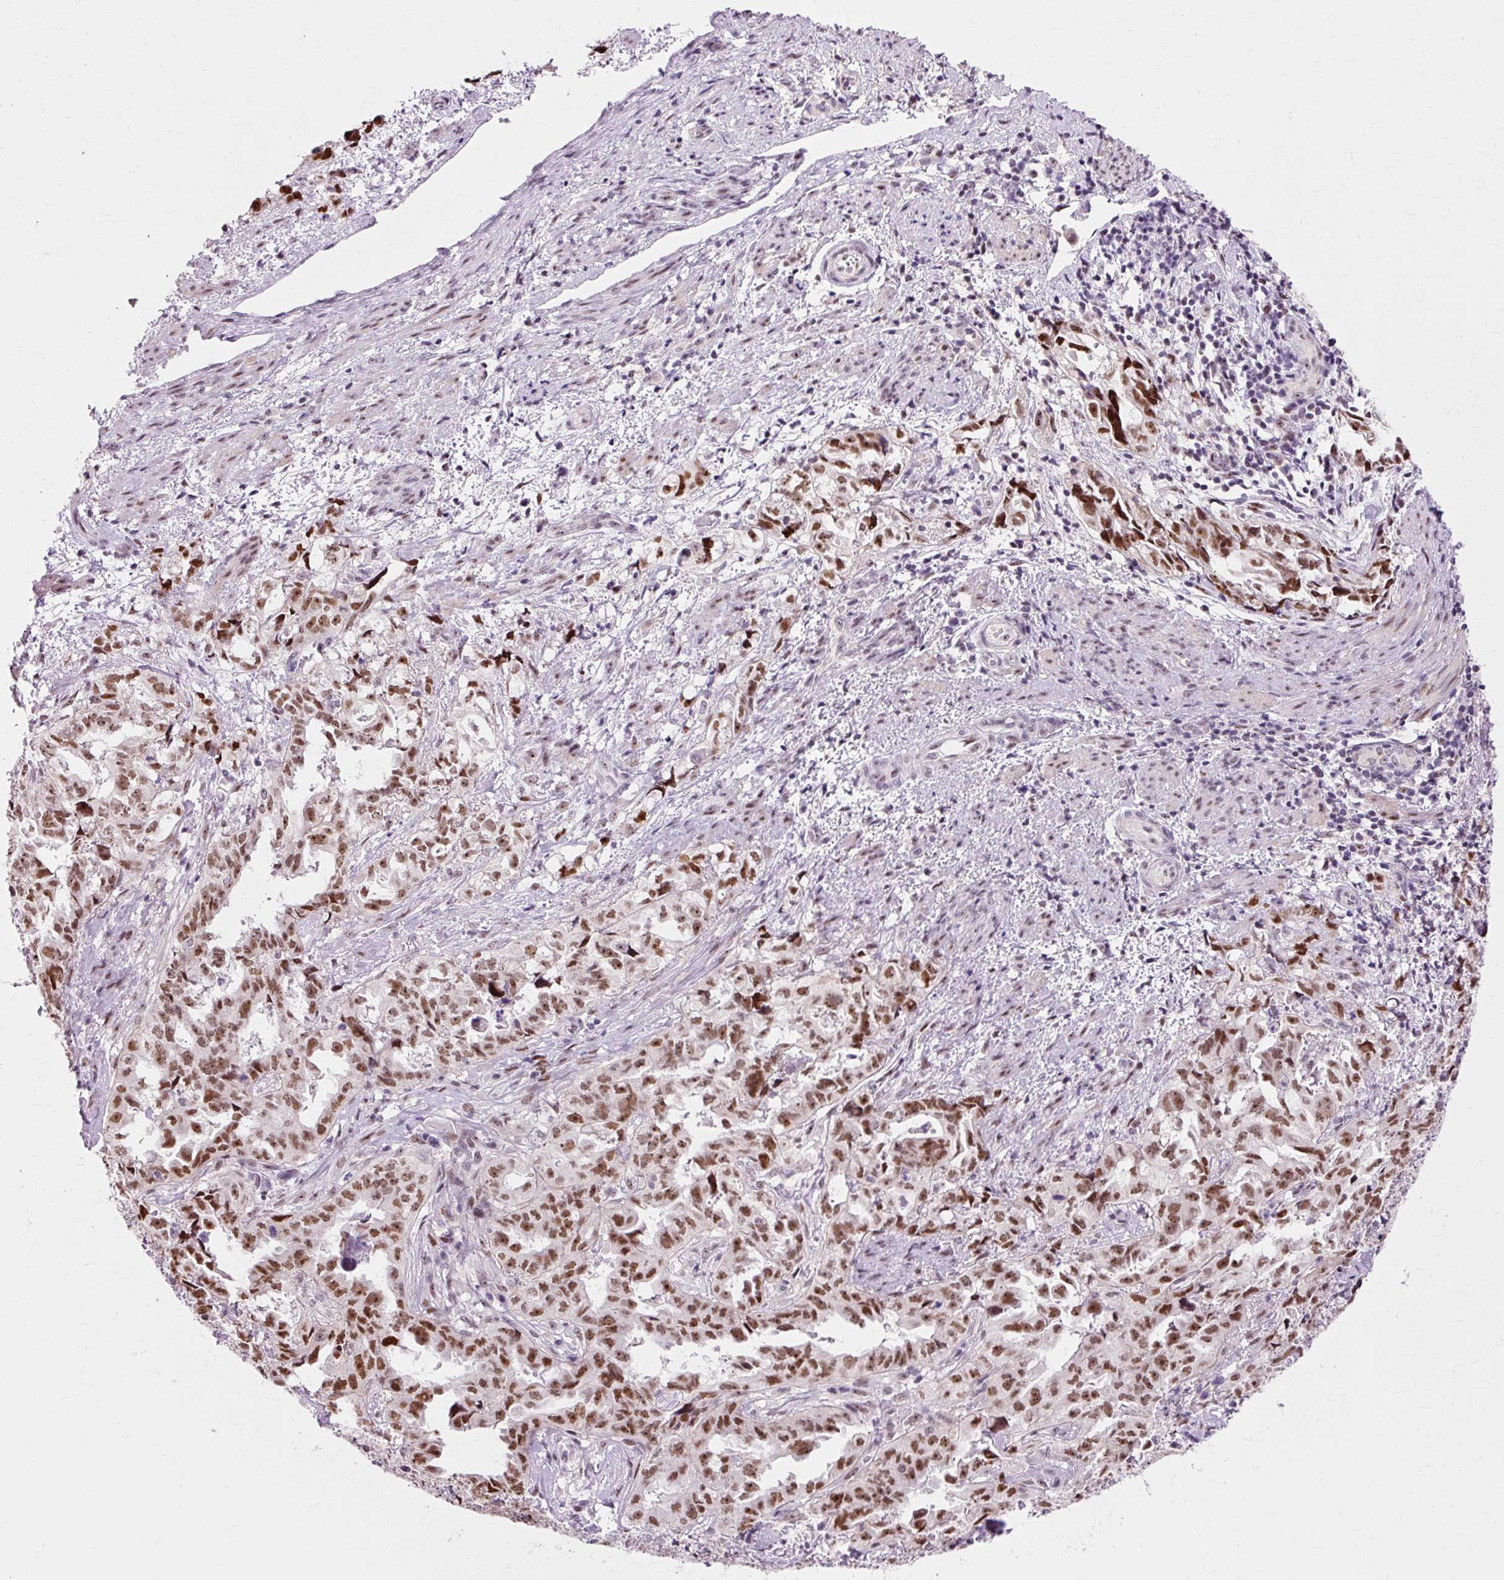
{"staining": {"intensity": "moderate", "quantity": ">75%", "location": "nuclear"}, "tissue": "endometrial cancer", "cell_type": "Tumor cells", "image_type": "cancer", "snomed": [{"axis": "morphology", "description": "Adenocarcinoma, NOS"}, {"axis": "topography", "description": "Endometrium"}], "caption": "Tumor cells exhibit medium levels of moderate nuclear positivity in about >75% of cells in endometrial adenocarcinoma.", "gene": "MACROD2", "patient": {"sex": "female", "age": 65}}